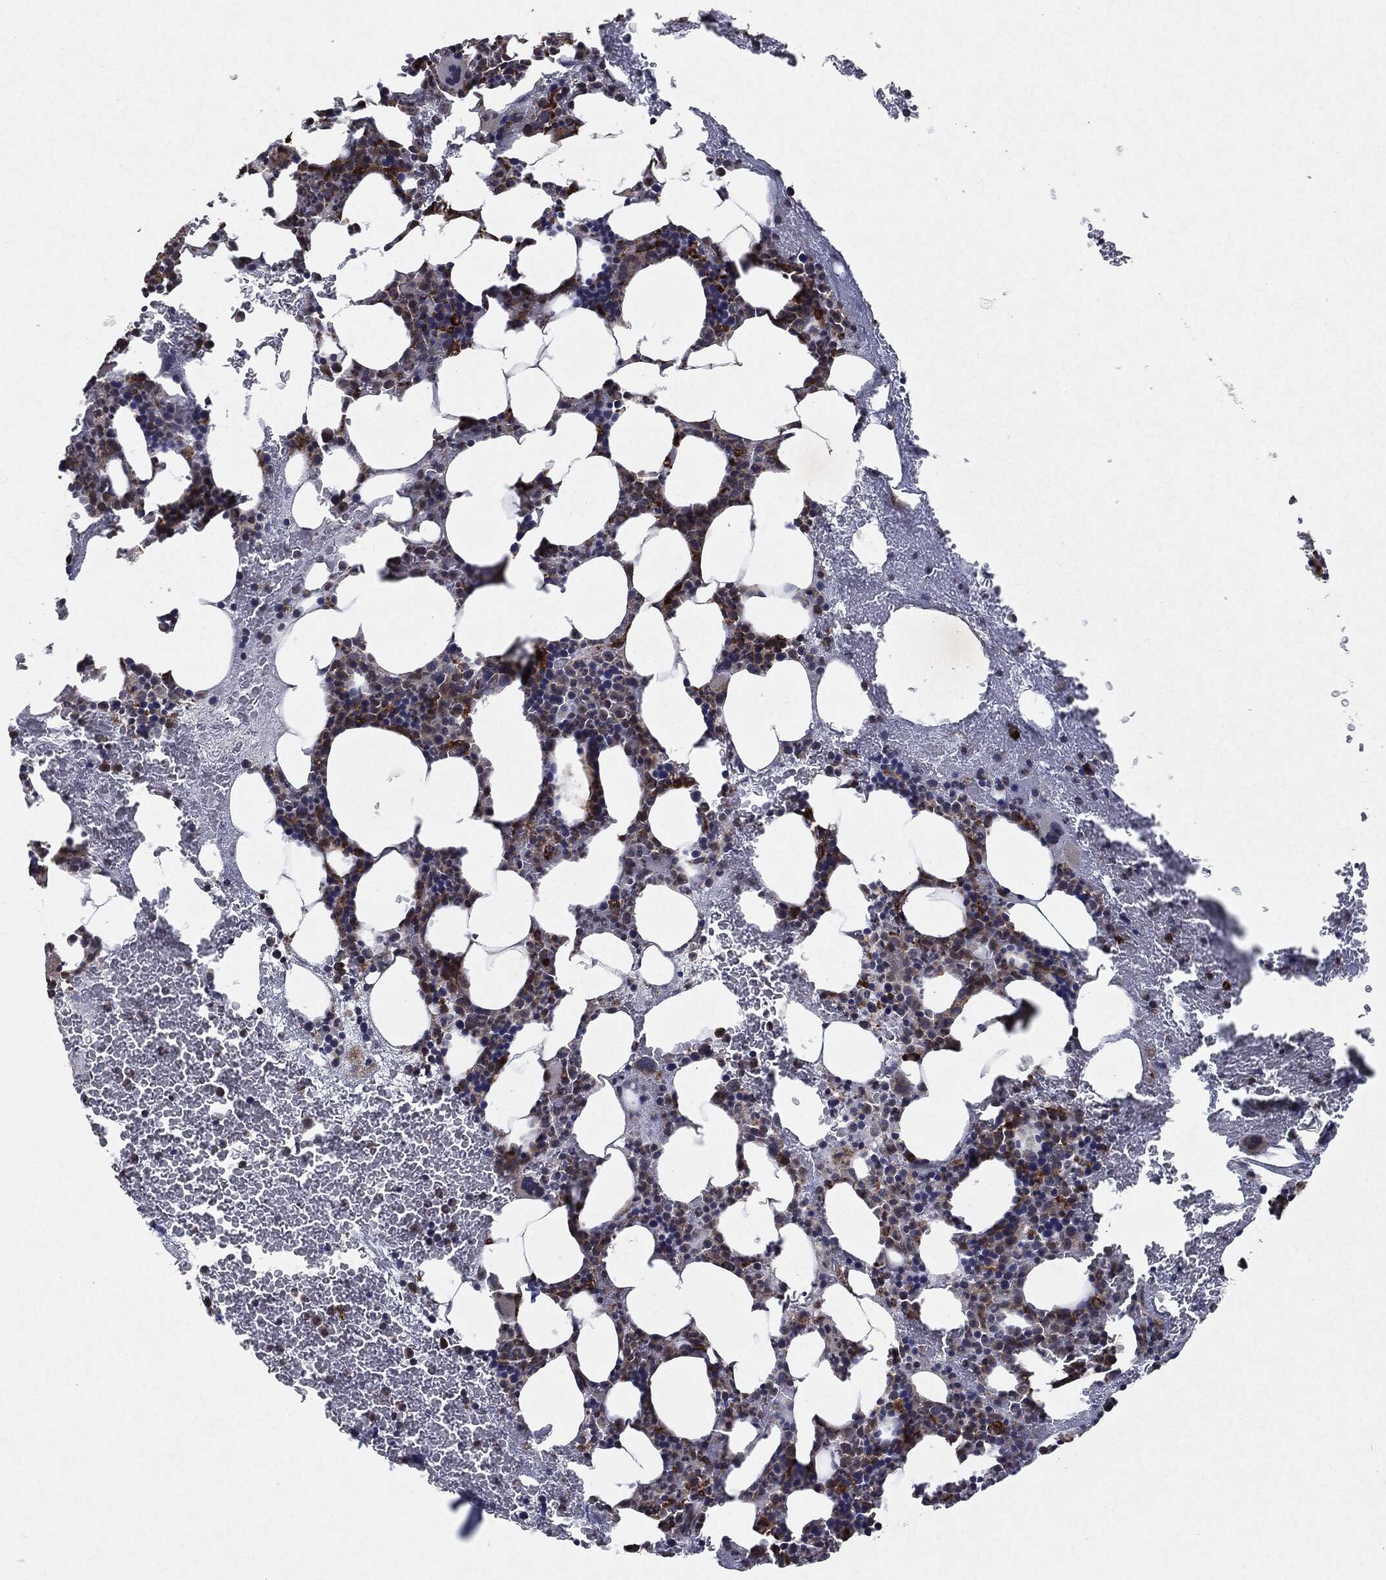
{"staining": {"intensity": "moderate", "quantity": "25%-75%", "location": "cytoplasmic/membranous"}, "tissue": "bone marrow", "cell_type": "Hematopoietic cells", "image_type": "normal", "snomed": [{"axis": "morphology", "description": "Normal tissue, NOS"}, {"axis": "topography", "description": "Bone marrow"}], "caption": "Immunohistochemical staining of benign bone marrow reveals moderate cytoplasmic/membranous protein positivity in approximately 25%-75% of hematopoietic cells. Immunohistochemistry stains the protein in brown and the nuclei are stained blue.", "gene": "SLC31A2", "patient": {"sex": "male", "age": 83}}